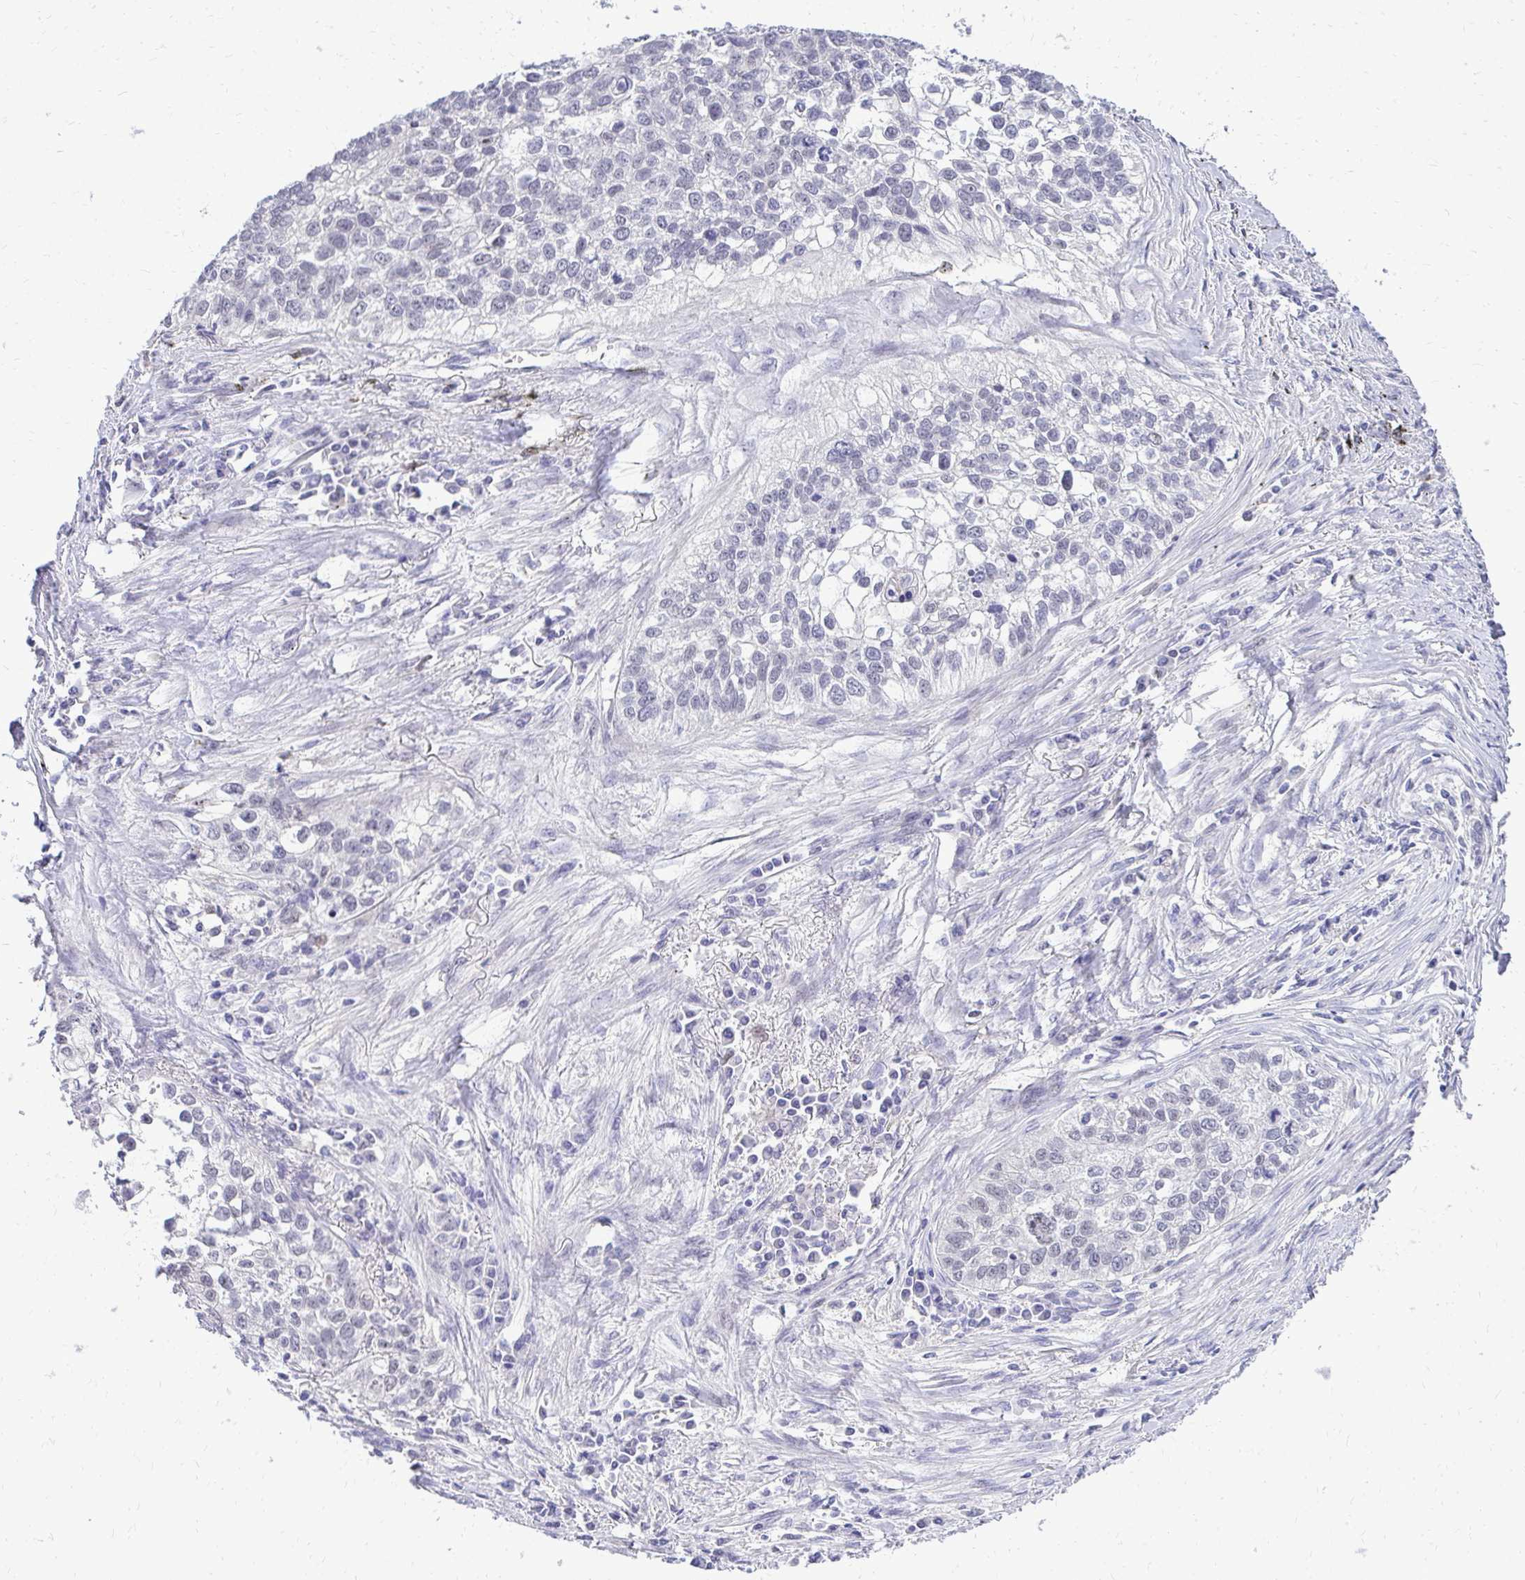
{"staining": {"intensity": "negative", "quantity": "none", "location": "none"}, "tissue": "lung cancer", "cell_type": "Tumor cells", "image_type": "cancer", "snomed": [{"axis": "morphology", "description": "Squamous cell carcinoma, NOS"}, {"axis": "topography", "description": "Lung"}], "caption": "Tumor cells show no significant protein positivity in lung squamous cell carcinoma.", "gene": "ZSWIM9", "patient": {"sex": "male", "age": 74}}